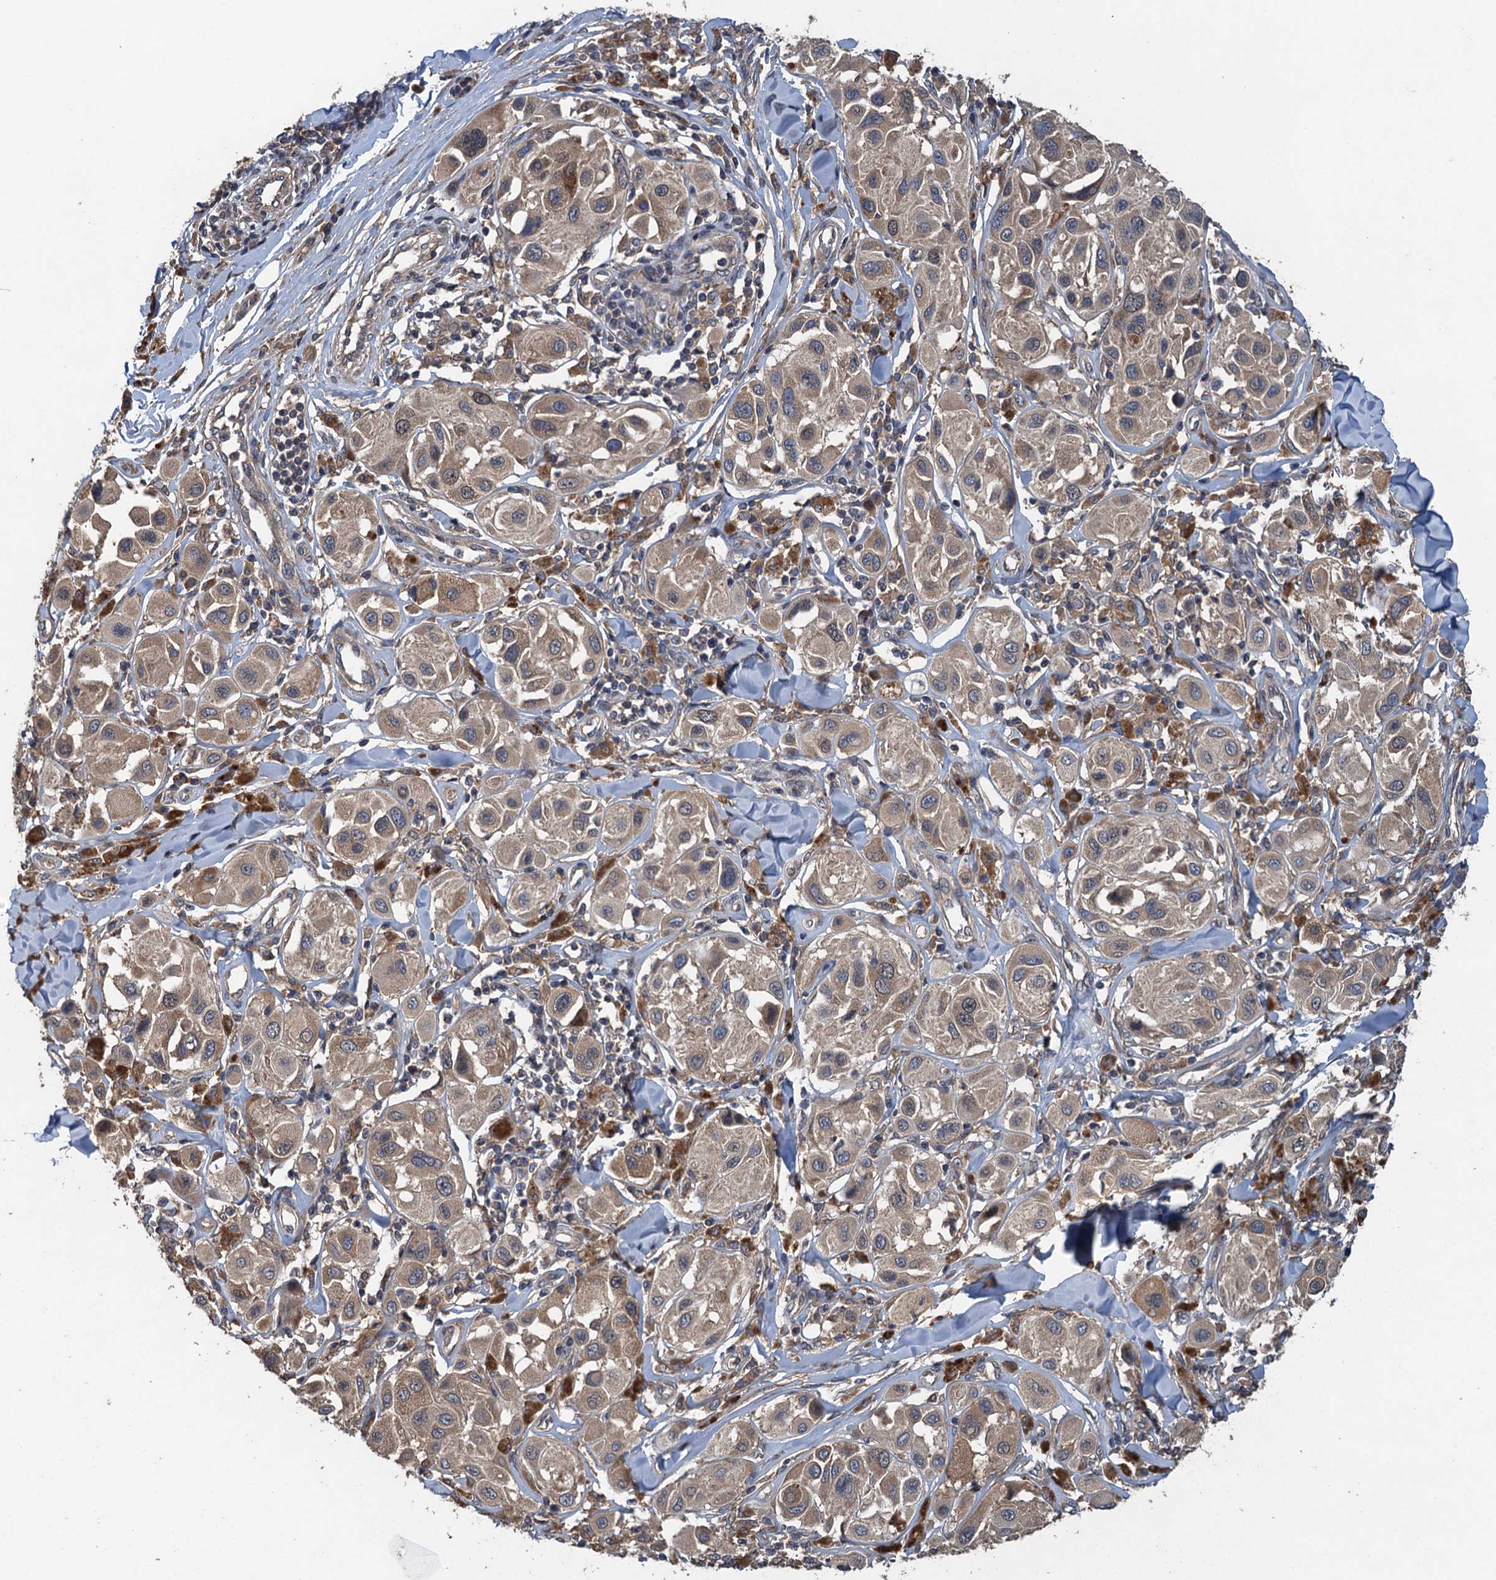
{"staining": {"intensity": "moderate", "quantity": ">75%", "location": "cytoplasmic/membranous"}, "tissue": "melanoma", "cell_type": "Tumor cells", "image_type": "cancer", "snomed": [{"axis": "morphology", "description": "Malignant melanoma, Metastatic site"}, {"axis": "topography", "description": "Skin"}], "caption": "A brown stain shows moderate cytoplasmic/membranous expression of a protein in human malignant melanoma (metastatic site) tumor cells. Nuclei are stained in blue.", "gene": "CNTN5", "patient": {"sex": "male", "age": 41}}